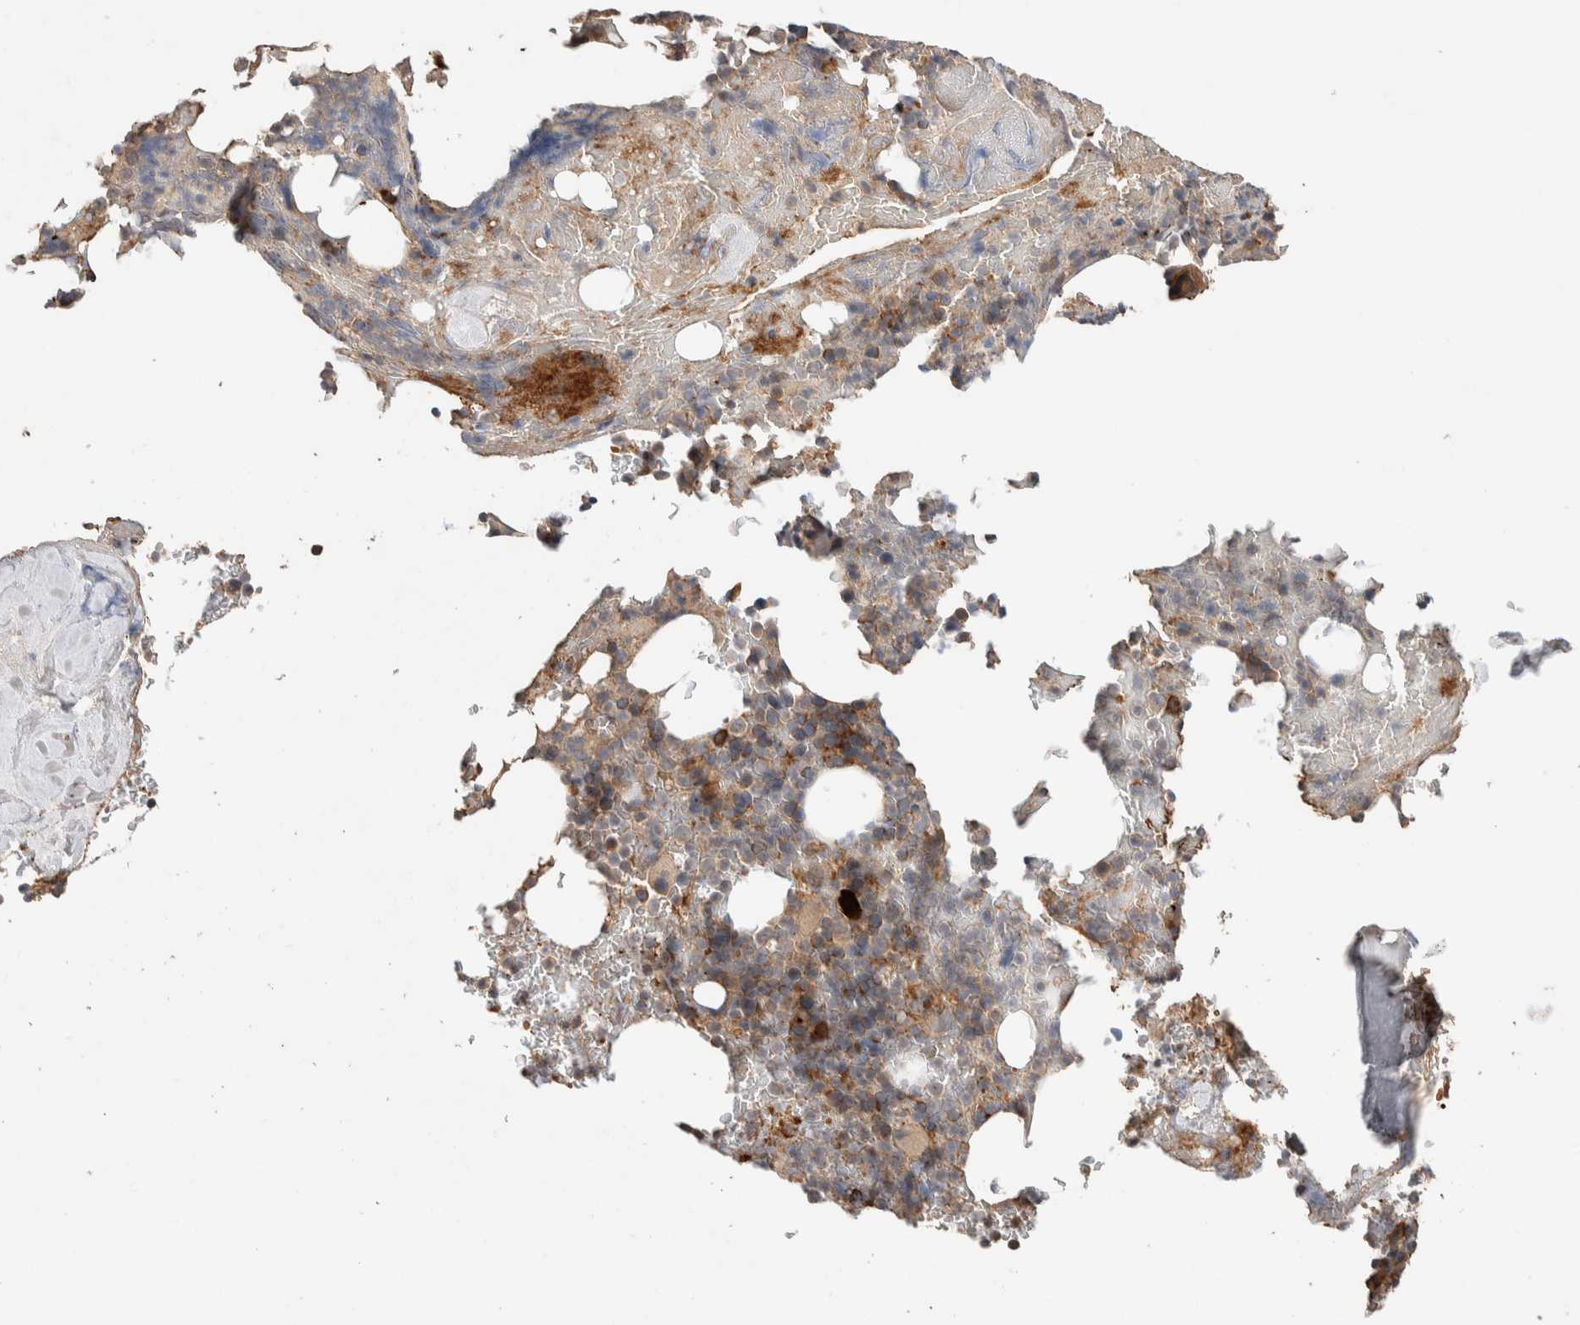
{"staining": {"intensity": "moderate", "quantity": ">75%", "location": "cytoplasmic/membranous"}, "tissue": "bone marrow", "cell_type": "Hematopoietic cells", "image_type": "normal", "snomed": [{"axis": "morphology", "description": "Normal tissue, NOS"}, {"axis": "topography", "description": "Bone marrow"}], "caption": "Immunohistochemistry (DAB (3,3'-diaminobenzidine)) staining of unremarkable human bone marrow displays moderate cytoplasmic/membranous protein expression in approximately >75% of hematopoietic cells. (DAB IHC, brown staining for protein, blue staining for nuclei).", "gene": "WDR91", "patient": {"sex": "female", "age": 66}}